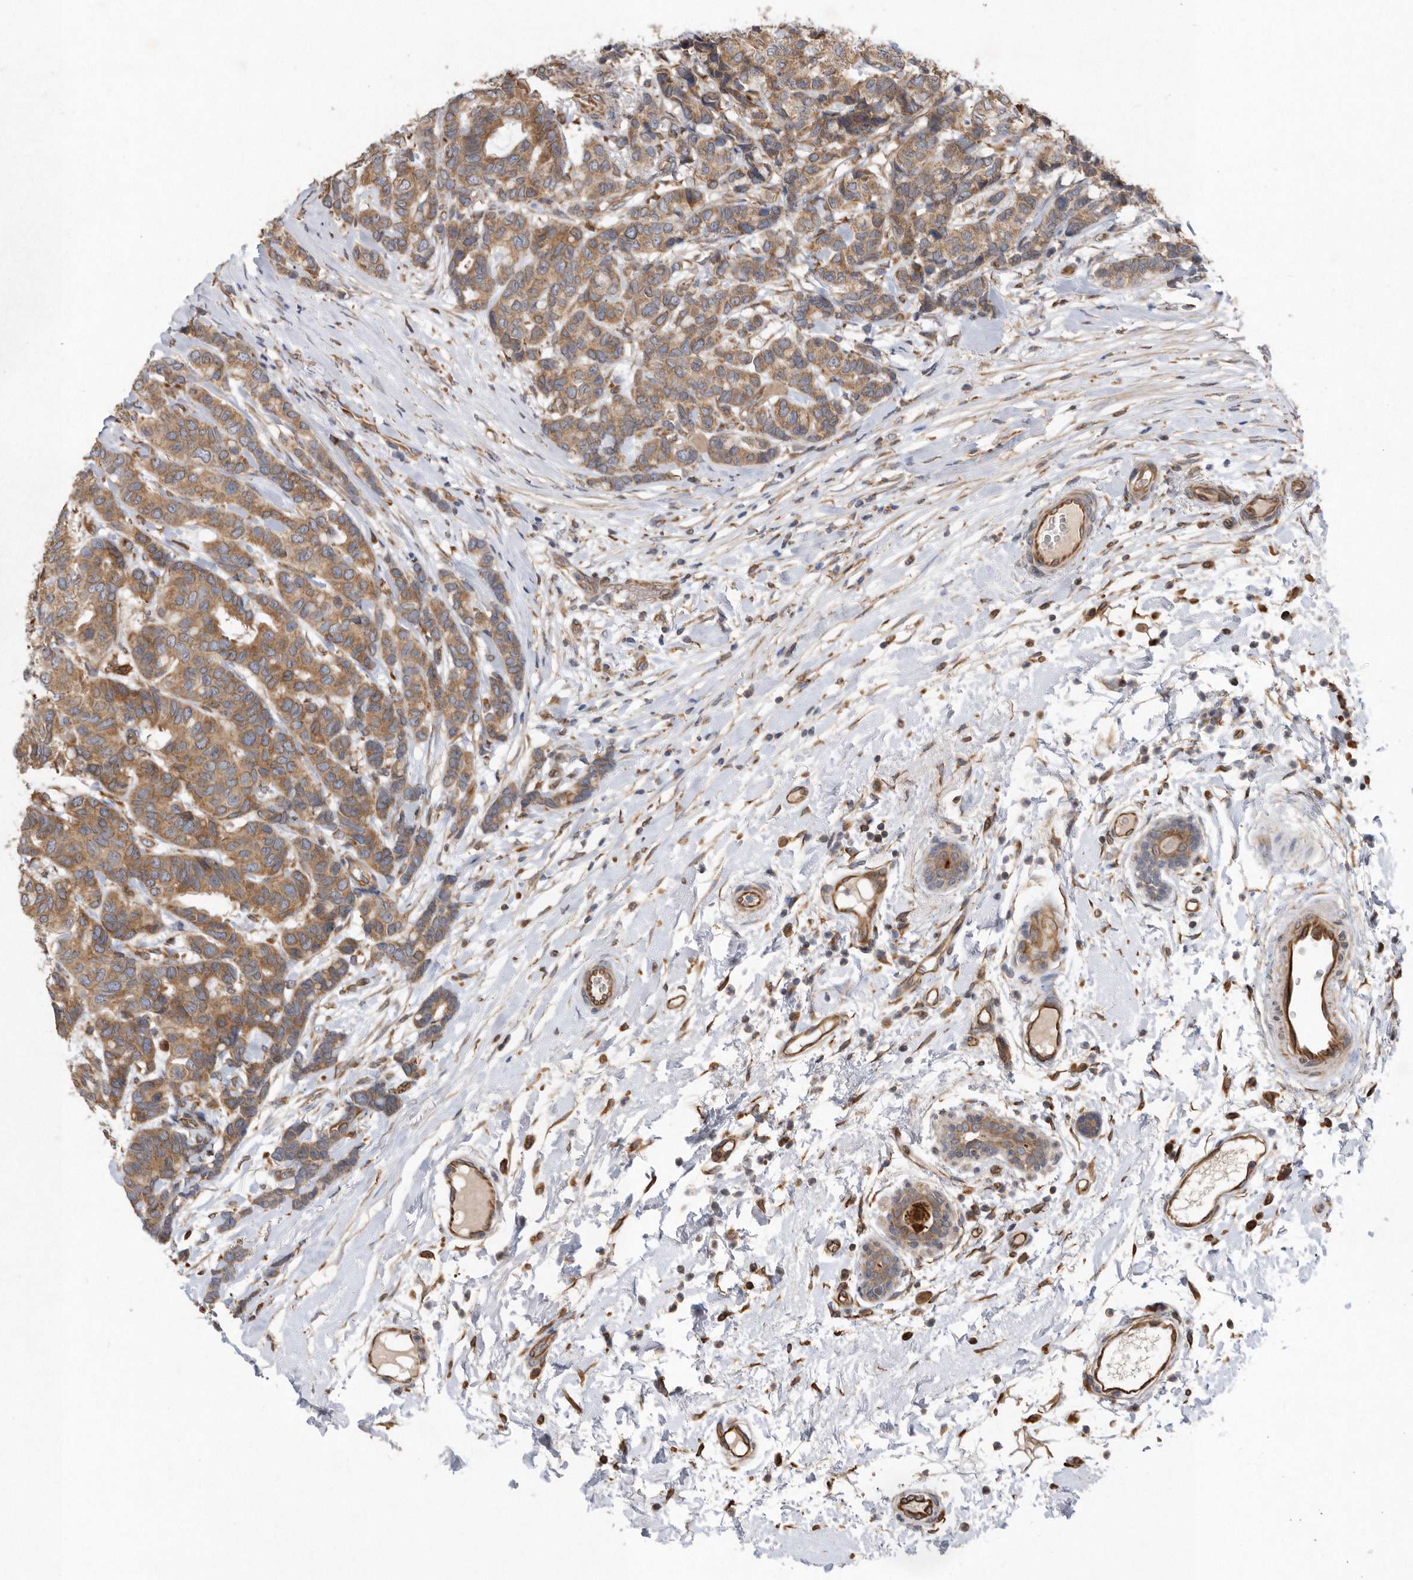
{"staining": {"intensity": "moderate", "quantity": ">75%", "location": "cytoplasmic/membranous"}, "tissue": "breast cancer", "cell_type": "Tumor cells", "image_type": "cancer", "snomed": [{"axis": "morphology", "description": "Duct carcinoma"}, {"axis": "topography", "description": "Breast"}], "caption": "This is a micrograph of immunohistochemistry staining of breast cancer (infiltrating ductal carcinoma), which shows moderate staining in the cytoplasmic/membranous of tumor cells.", "gene": "PON2", "patient": {"sex": "female", "age": 87}}